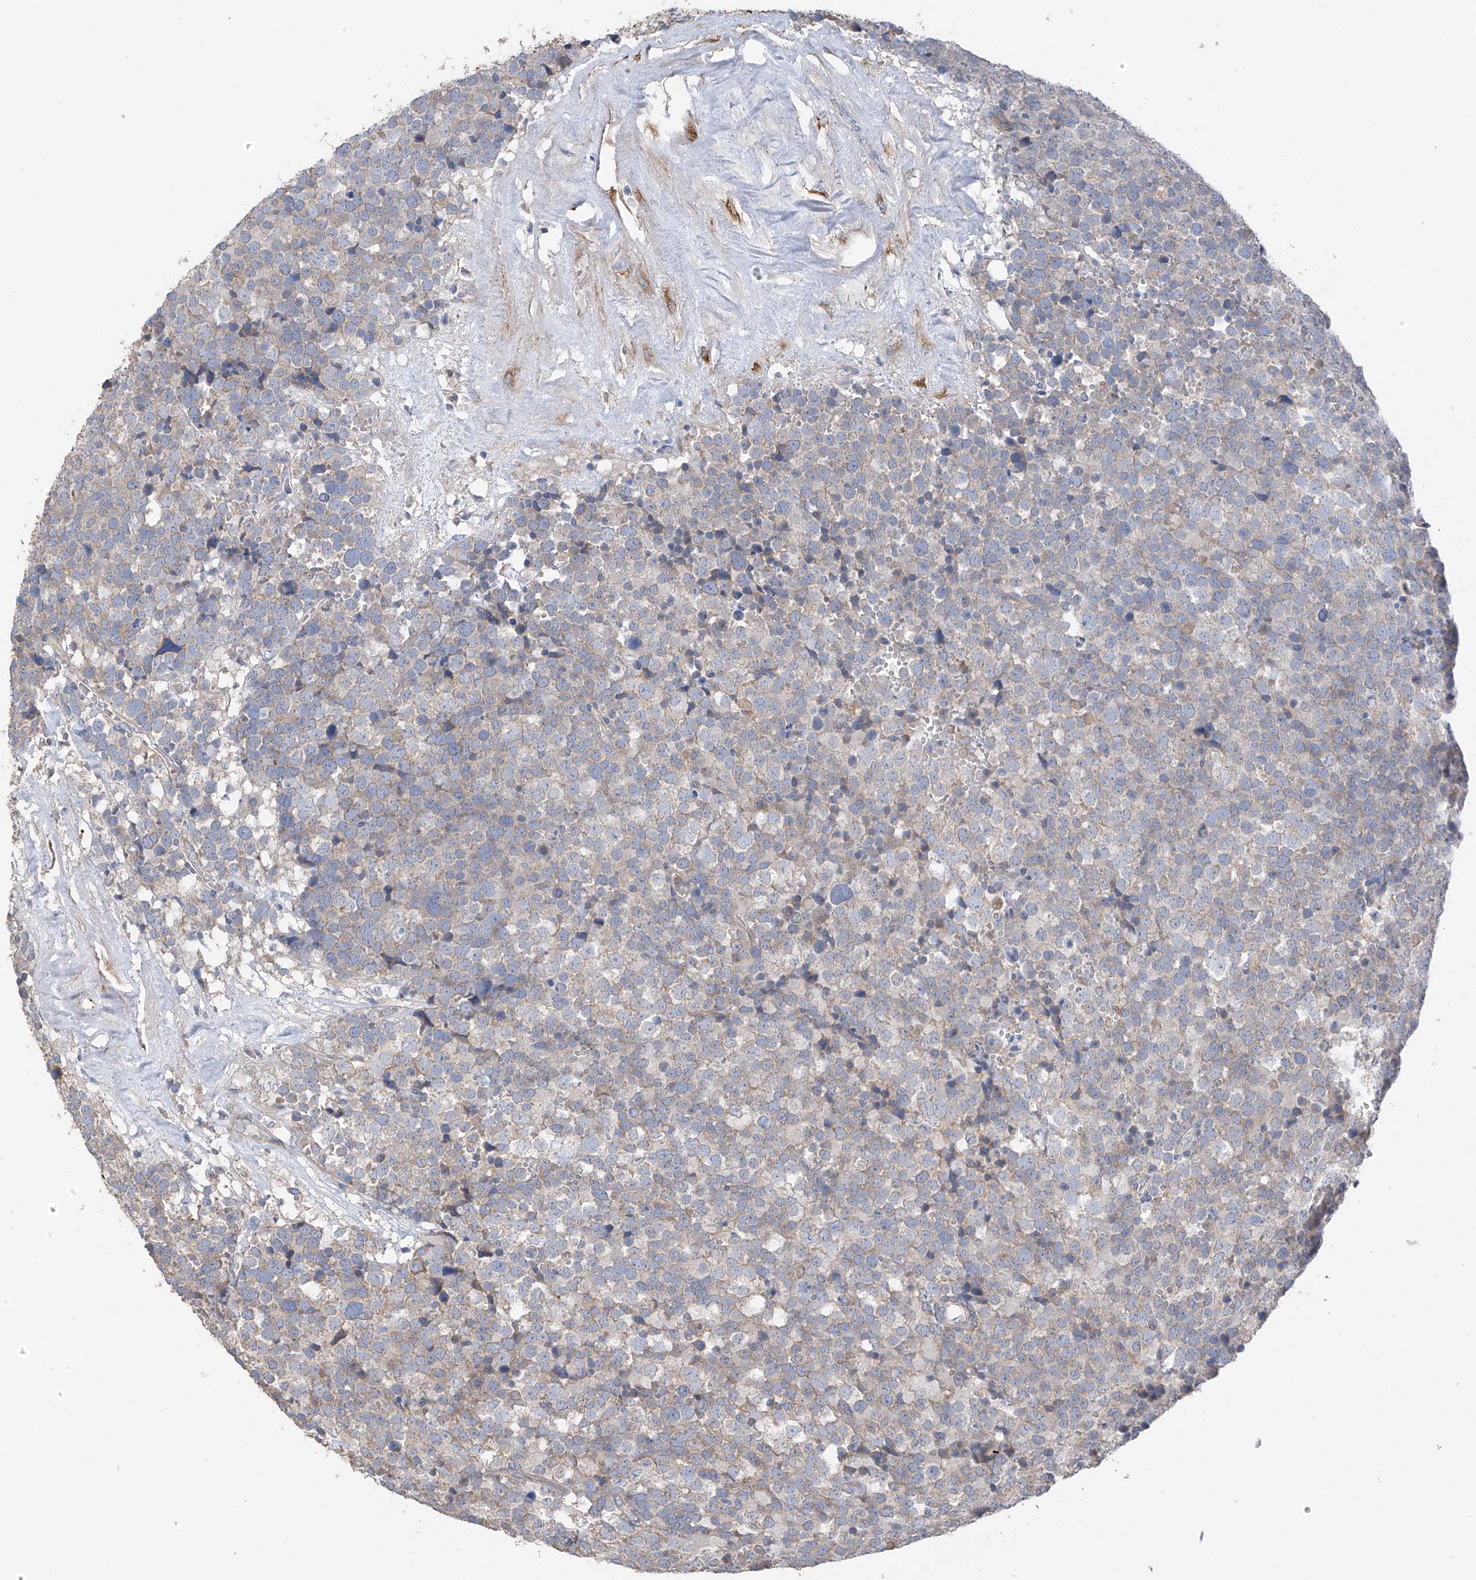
{"staining": {"intensity": "negative", "quantity": "none", "location": "none"}, "tissue": "testis cancer", "cell_type": "Tumor cells", "image_type": "cancer", "snomed": [{"axis": "morphology", "description": "Seminoma, NOS"}, {"axis": "topography", "description": "Testis"}], "caption": "Tumor cells show no significant staining in testis cancer (seminoma). (Immunohistochemistry (ihc), brightfield microscopy, high magnification).", "gene": "GALNTL6", "patient": {"sex": "male", "age": 71}}